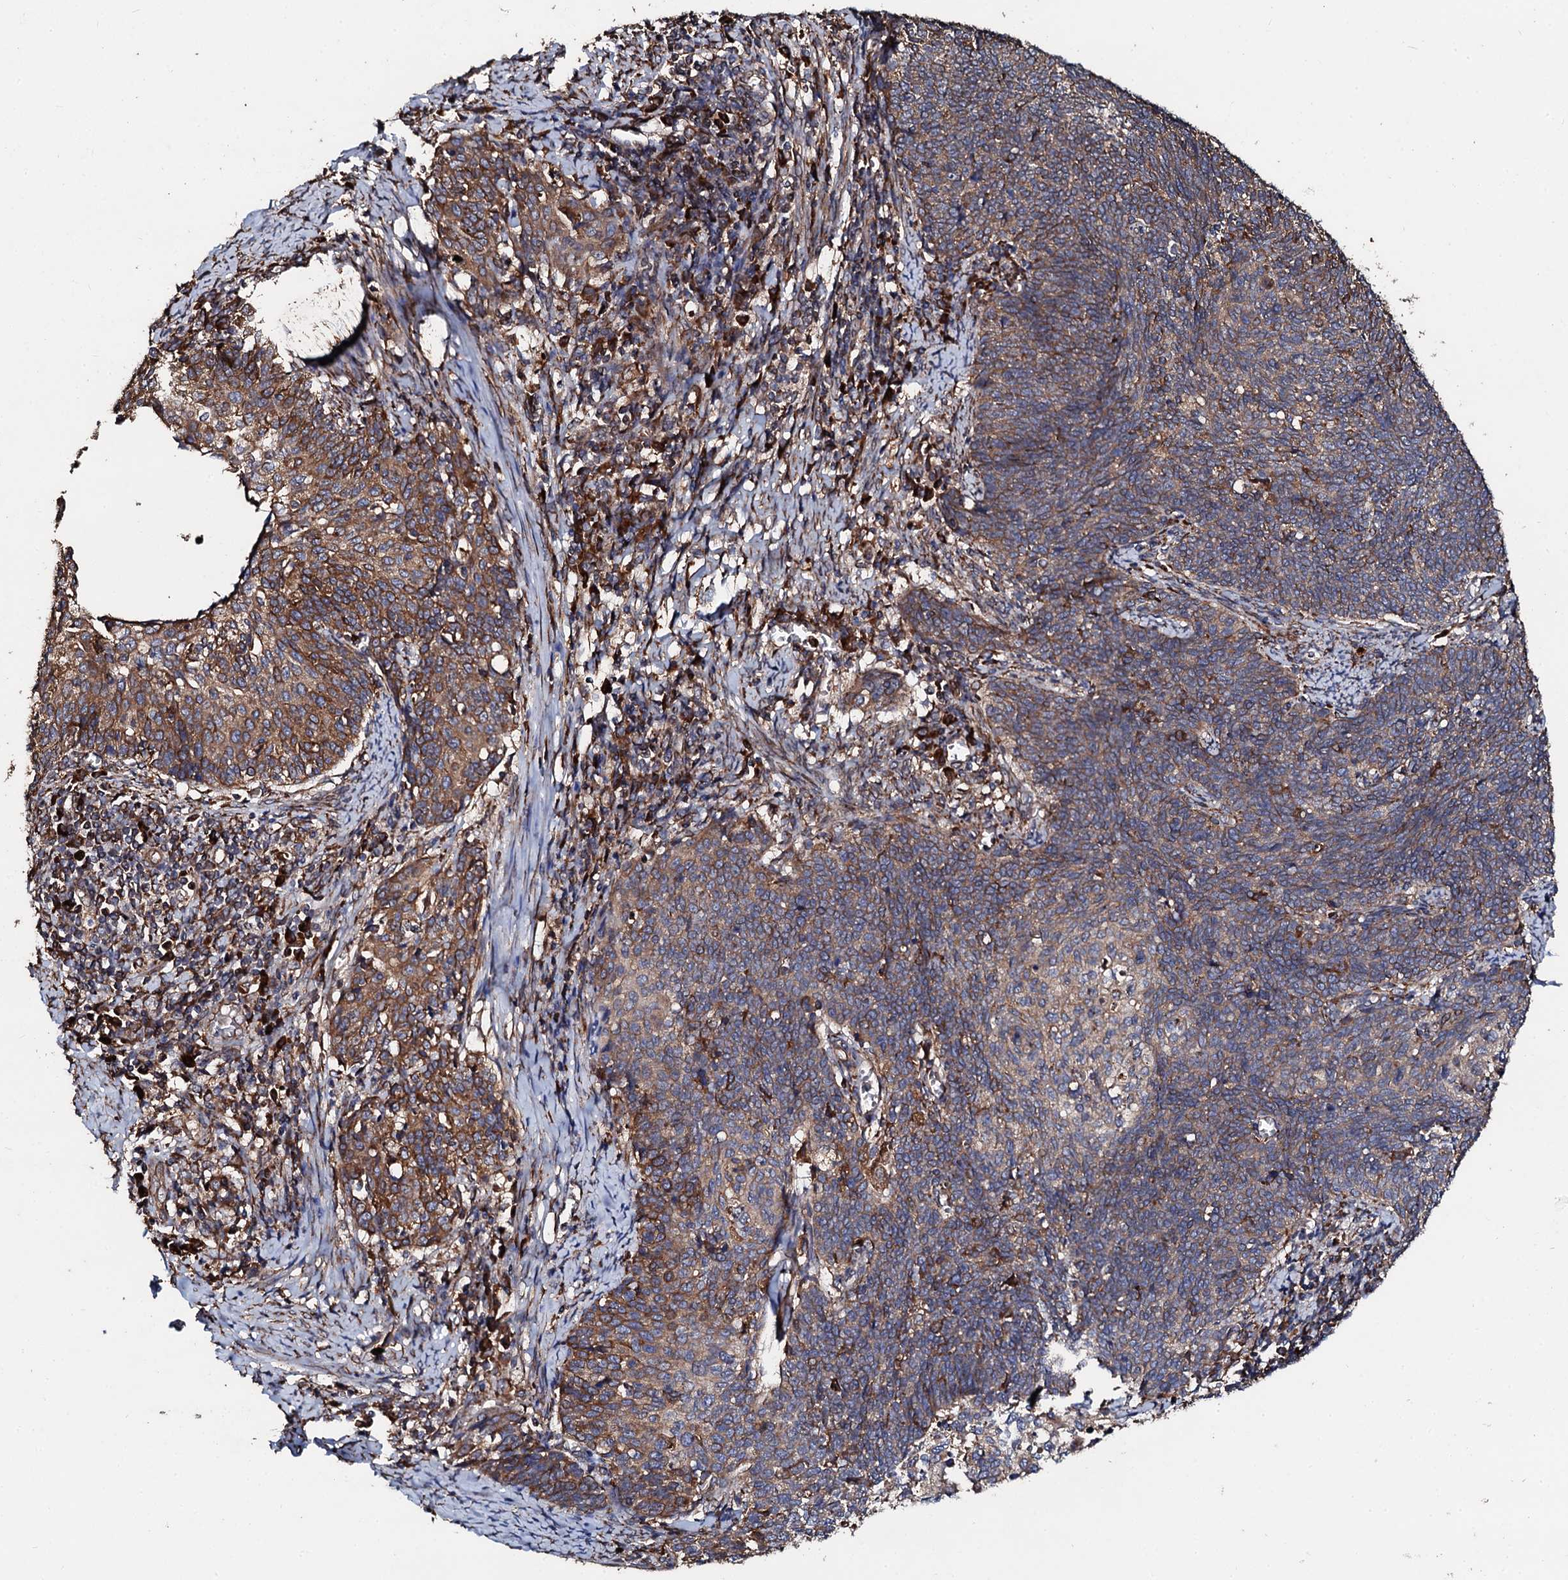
{"staining": {"intensity": "moderate", "quantity": ">75%", "location": "cytoplasmic/membranous"}, "tissue": "cervical cancer", "cell_type": "Tumor cells", "image_type": "cancer", "snomed": [{"axis": "morphology", "description": "Squamous cell carcinoma, NOS"}, {"axis": "topography", "description": "Cervix"}], "caption": "A brown stain shows moderate cytoplasmic/membranous positivity of a protein in cervical squamous cell carcinoma tumor cells.", "gene": "CKAP5", "patient": {"sex": "female", "age": 39}}